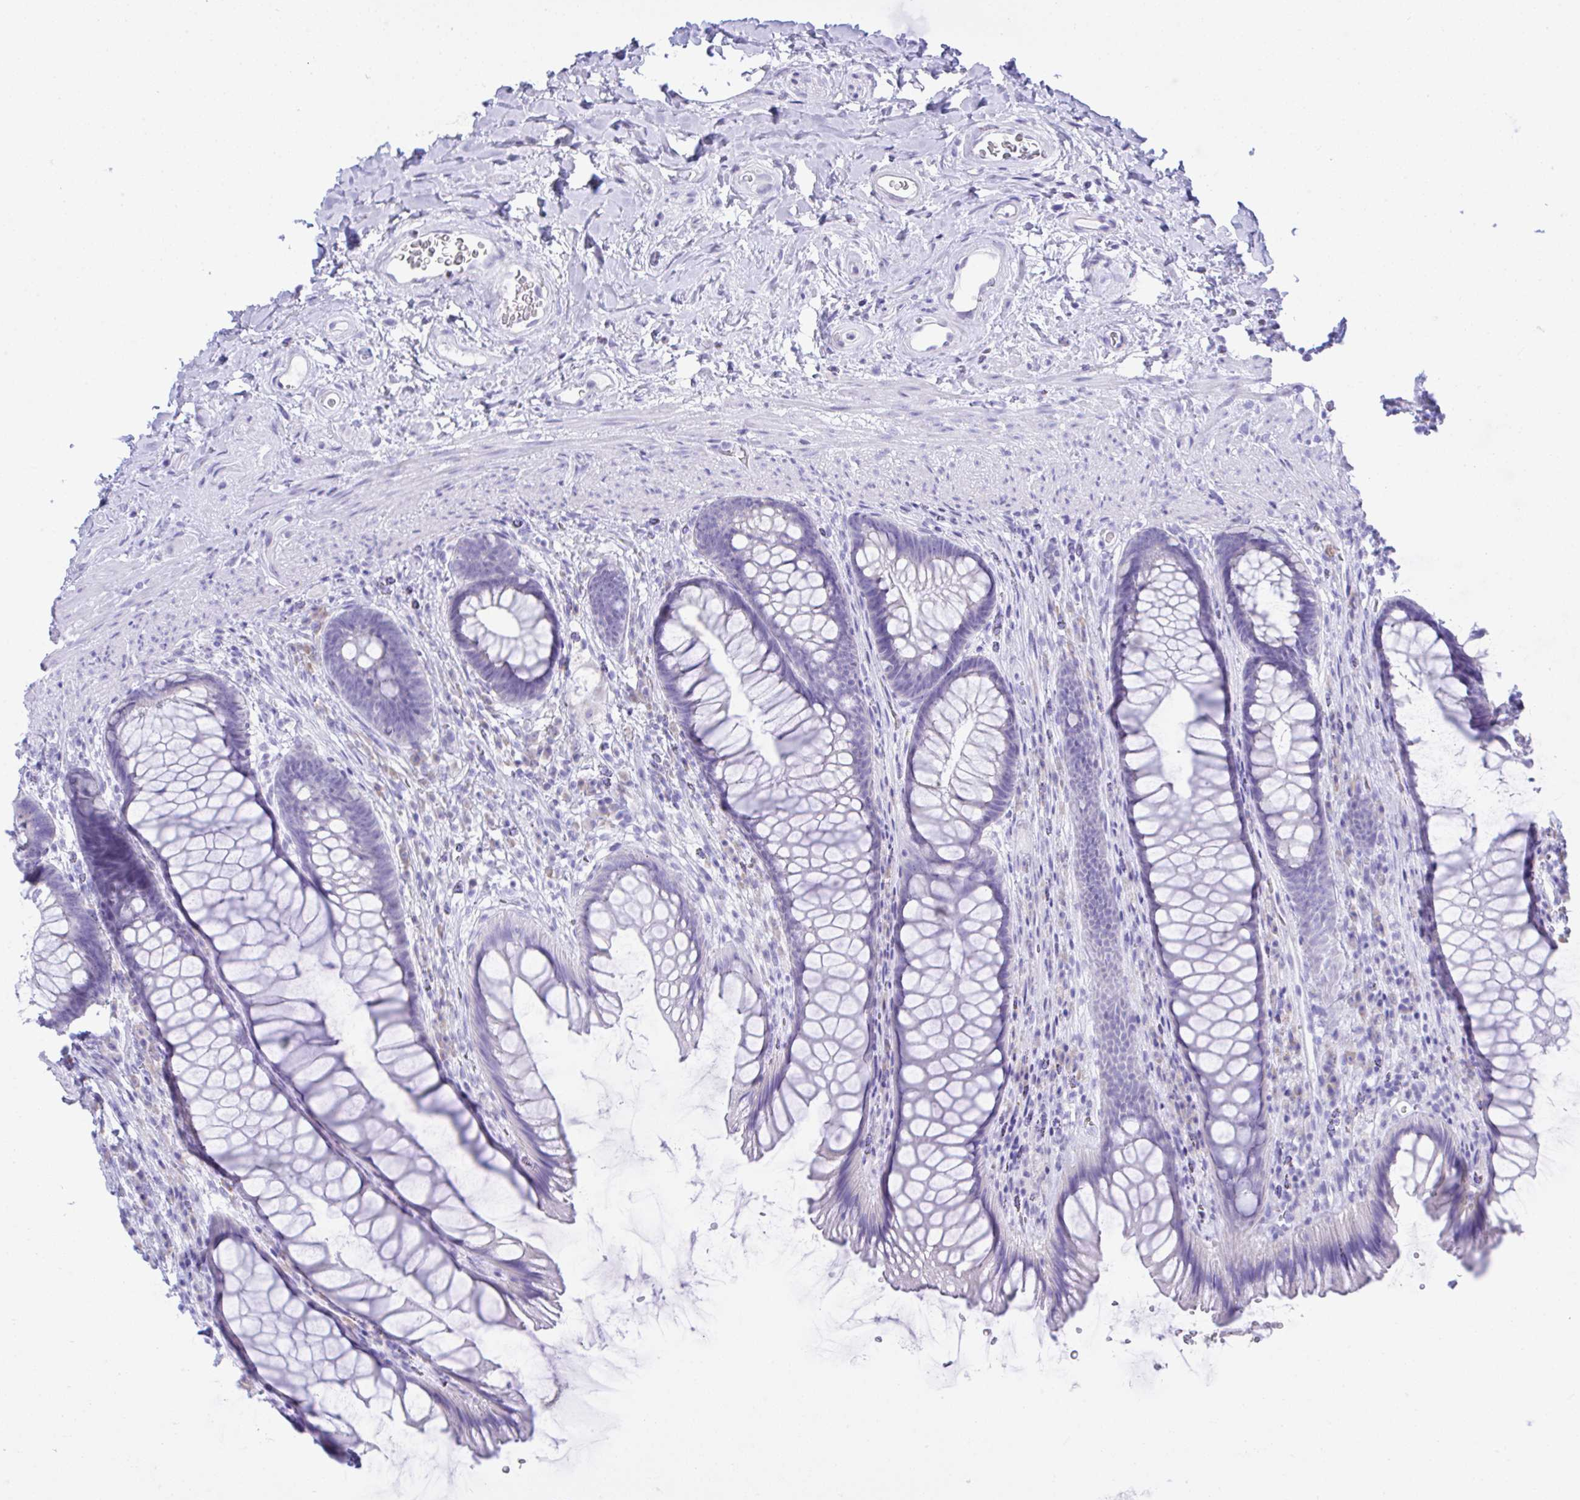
{"staining": {"intensity": "negative", "quantity": "none", "location": "none"}, "tissue": "rectum", "cell_type": "Glandular cells", "image_type": "normal", "snomed": [{"axis": "morphology", "description": "Normal tissue, NOS"}, {"axis": "topography", "description": "Rectum"}], "caption": "IHC image of unremarkable rectum: rectum stained with DAB (3,3'-diaminobenzidine) demonstrates no significant protein expression in glandular cells.", "gene": "SEL1L2", "patient": {"sex": "male", "age": 53}}